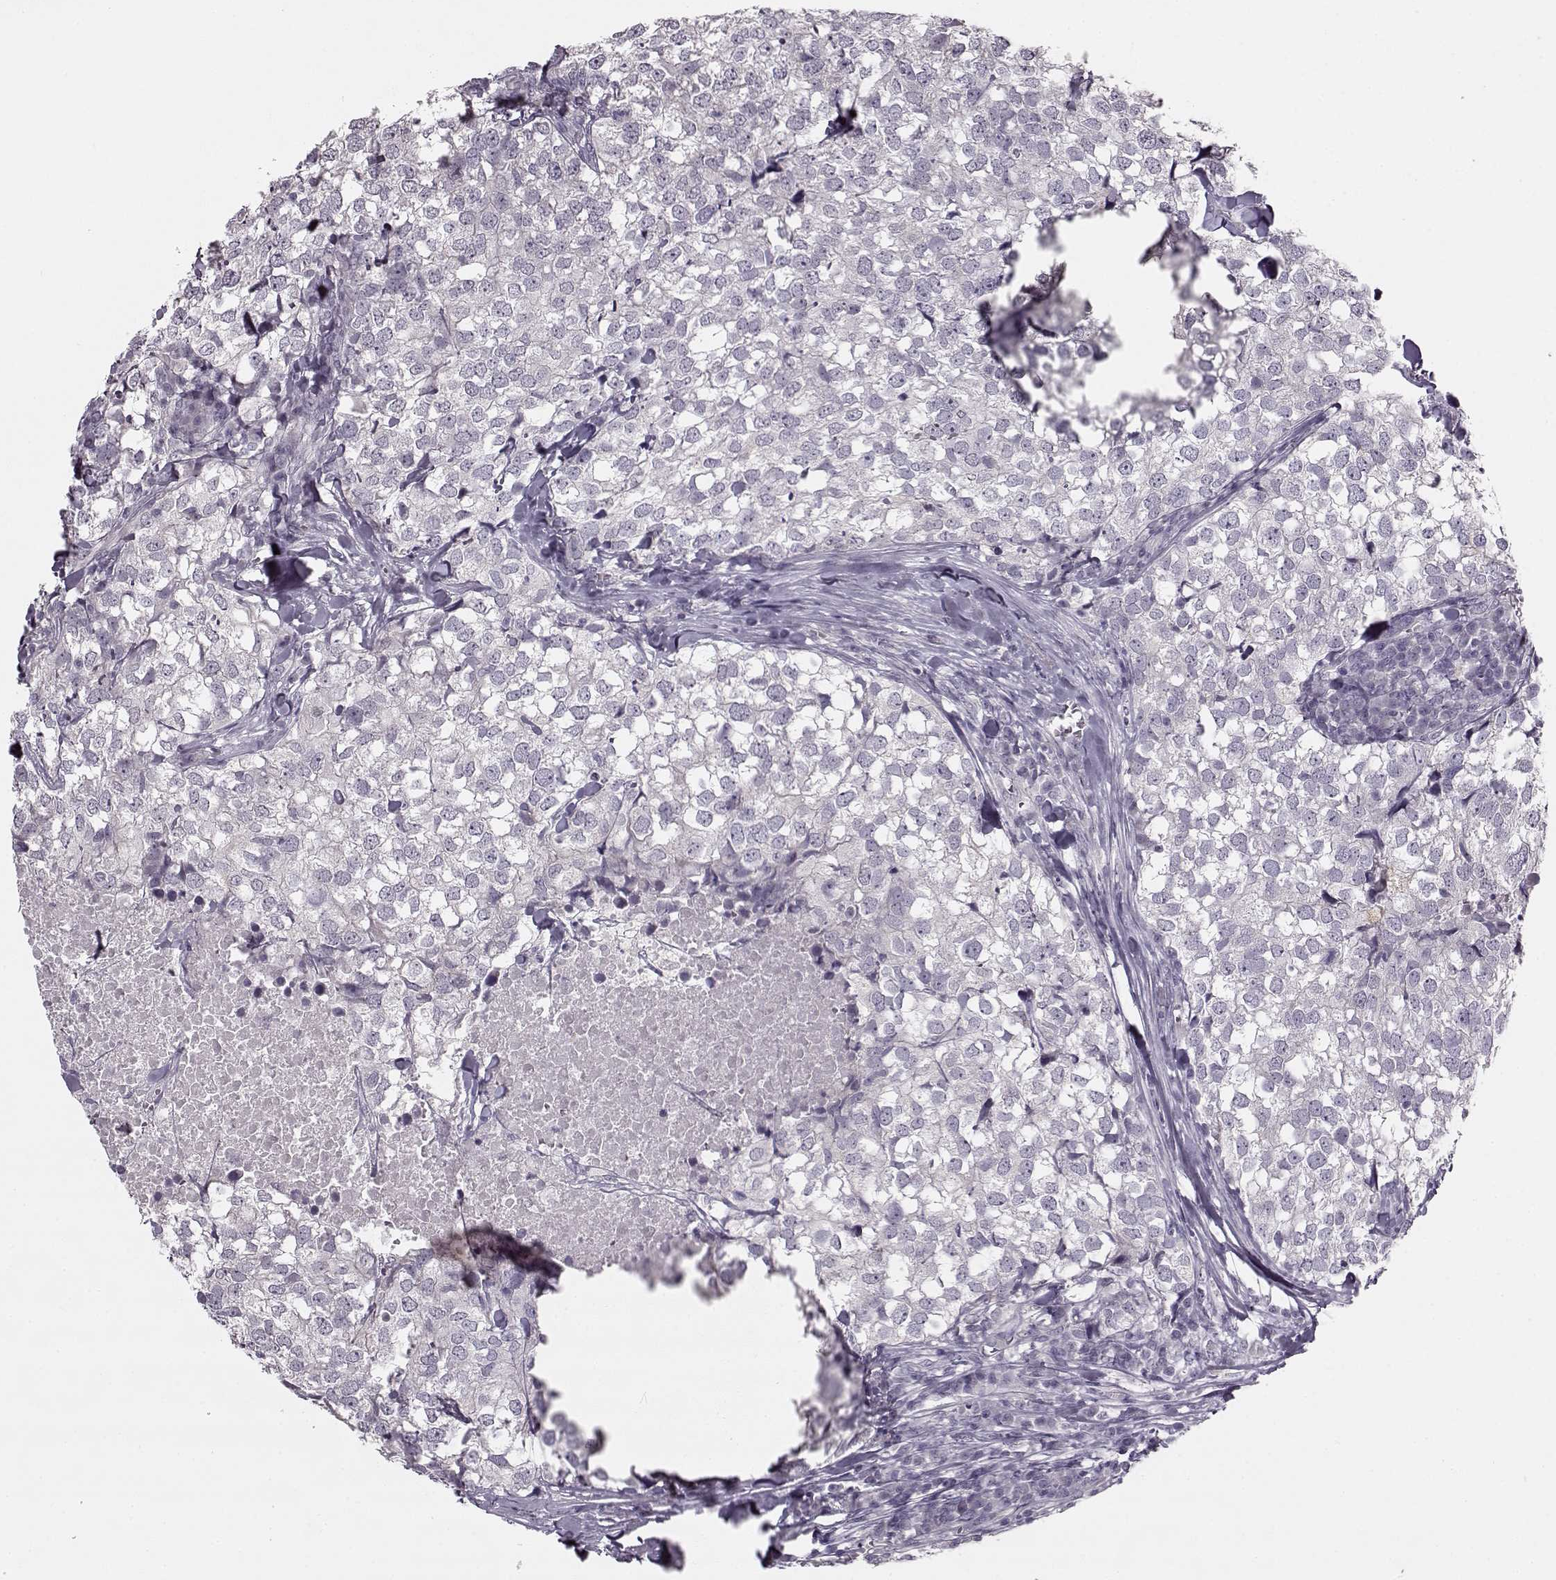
{"staining": {"intensity": "negative", "quantity": "none", "location": "none"}, "tissue": "breast cancer", "cell_type": "Tumor cells", "image_type": "cancer", "snomed": [{"axis": "morphology", "description": "Duct carcinoma"}, {"axis": "topography", "description": "Breast"}], "caption": "Micrograph shows no significant protein positivity in tumor cells of breast cancer (infiltrating ductal carcinoma).", "gene": "MAP6D1", "patient": {"sex": "female", "age": 30}}